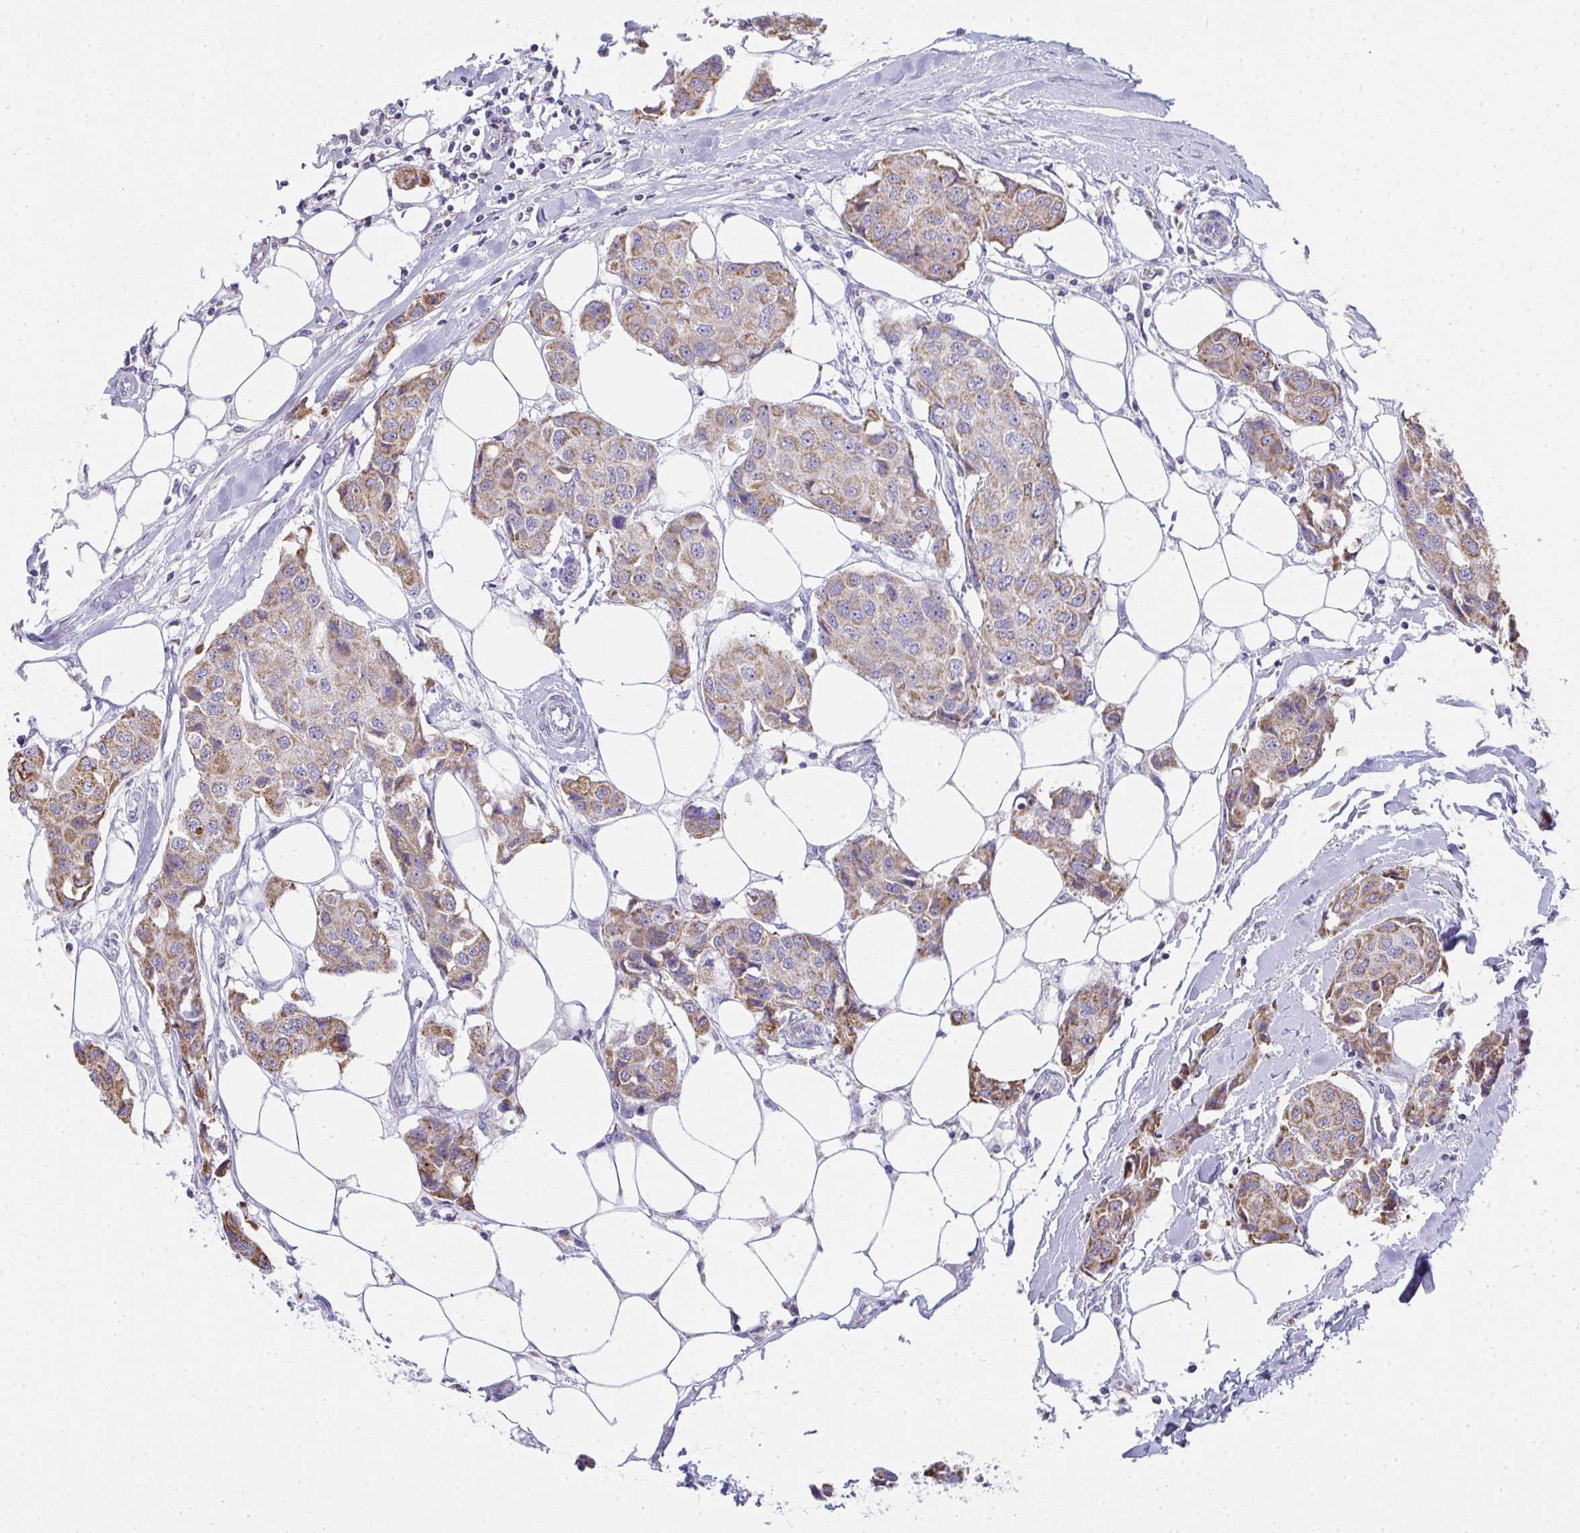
{"staining": {"intensity": "moderate", "quantity": ">75%", "location": "cytoplasmic/membranous"}, "tissue": "breast cancer", "cell_type": "Tumor cells", "image_type": "cancer", "snomed": [{"axis": "morphology", "description": "Duct carcinoma"}, {"axis": "topography", "description": "Breast"}, {"axis": "topography", "description": "Lymph node"}], "caption": "DAB immunohistochemical staining of human breast cancer shows moderate cytoplasmic/membranous protein expression in approximately >75% of tumor cells.", "gene": "SLC6A1", "patient": {"sex": "female", "age": 80}}